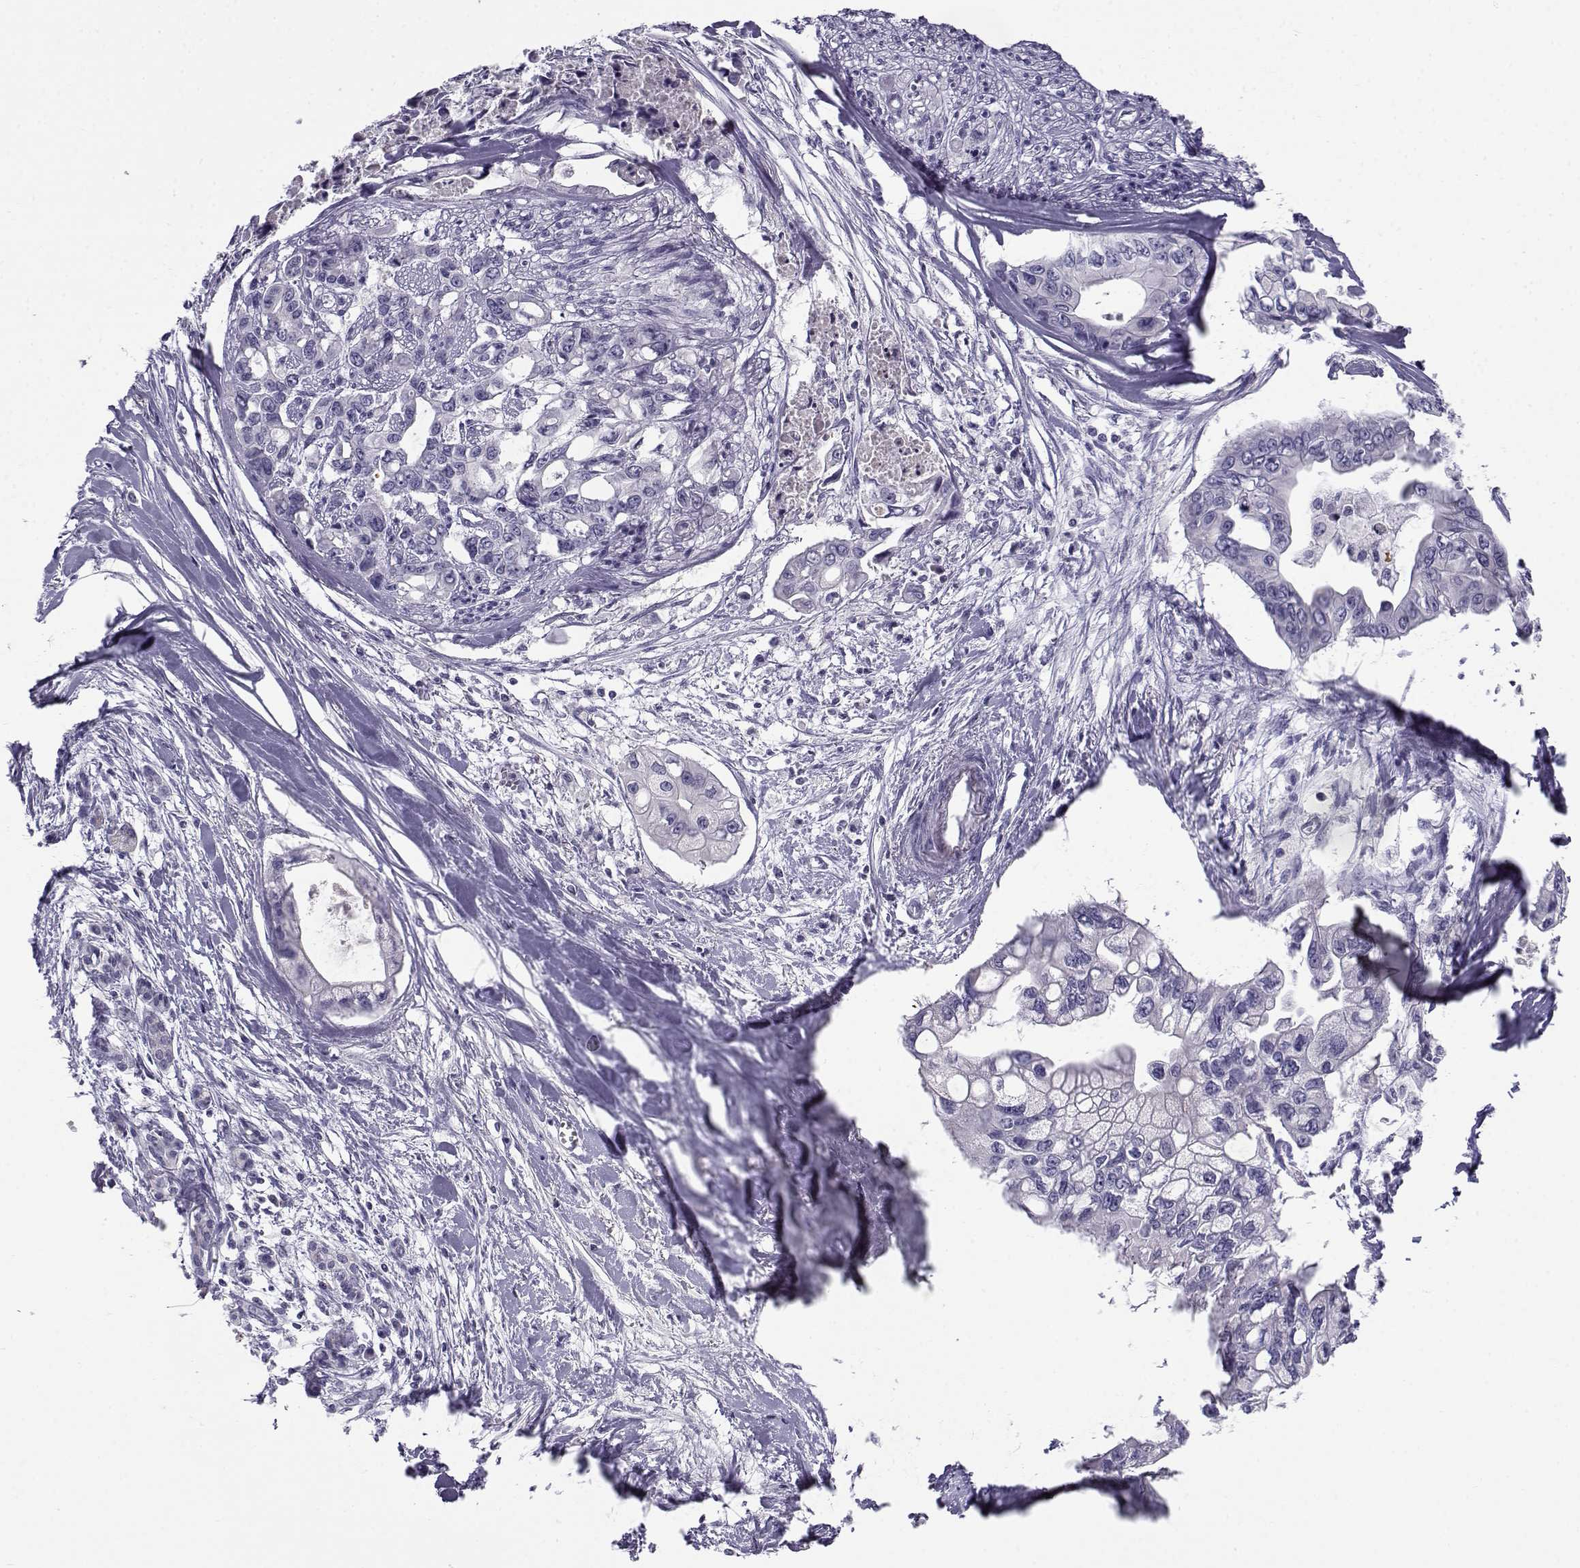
{"staining": {"intensity": "negative", "quantity": "none", "location": "none"}, "tissue": "pancreatic cancer", "cell_type": "Tumor cells", "image_type": "cancer", "snomed": [{"axis": "morphology", "description": "Adenocarcinoma, NOS"}, {"axis": "topography", "description": "Pancreas"}], "caption": "An immunohistochemistry (IHC) image of pancreatic adenocarcinoma is shown. There is no staining in tumor cells of pancreatic adenocarcinoma.", "gene": "FAM166A", "patient": {"sex": "male", "age": 60}}